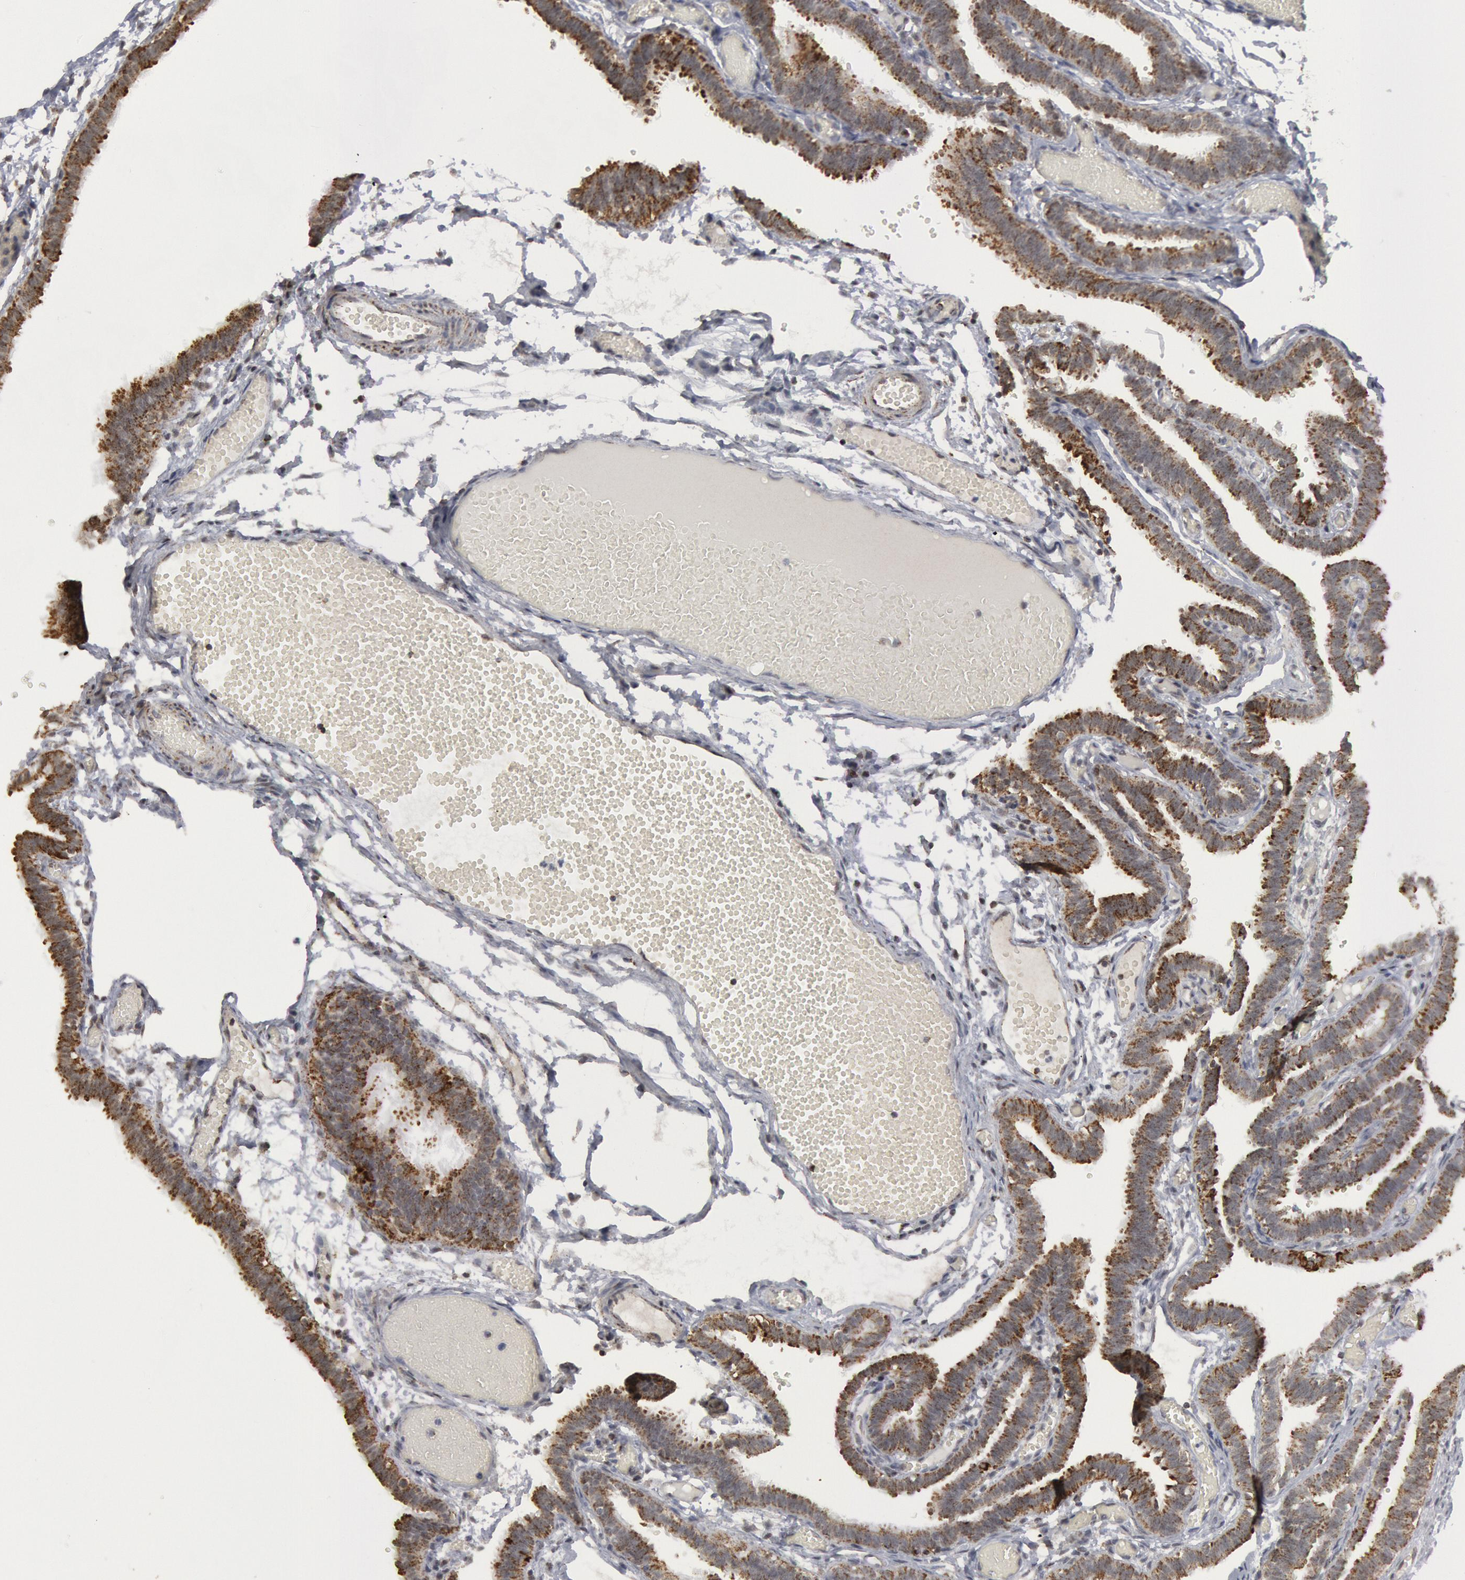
{"staining": {"intensity": "moderate", "quantity": ">75%", "location": "cytoplasmic/membranous"}, "tissue": "fallopian tube", "cell_type": "Glandular cells", "image_type": "normal", "snomed": [{"axis": "morphology", "description": "Normal tissue, NOS"}, {"axis": "topography", "description": "Fallopian tube"}], "caption": "A histopathology image of fallopian tube stained for a protein reveals moderate cytoplasmic/membranous brown staining in glandular cells.", "gene": "CASP9", "patient": {"sex": "female", "age": 29}}